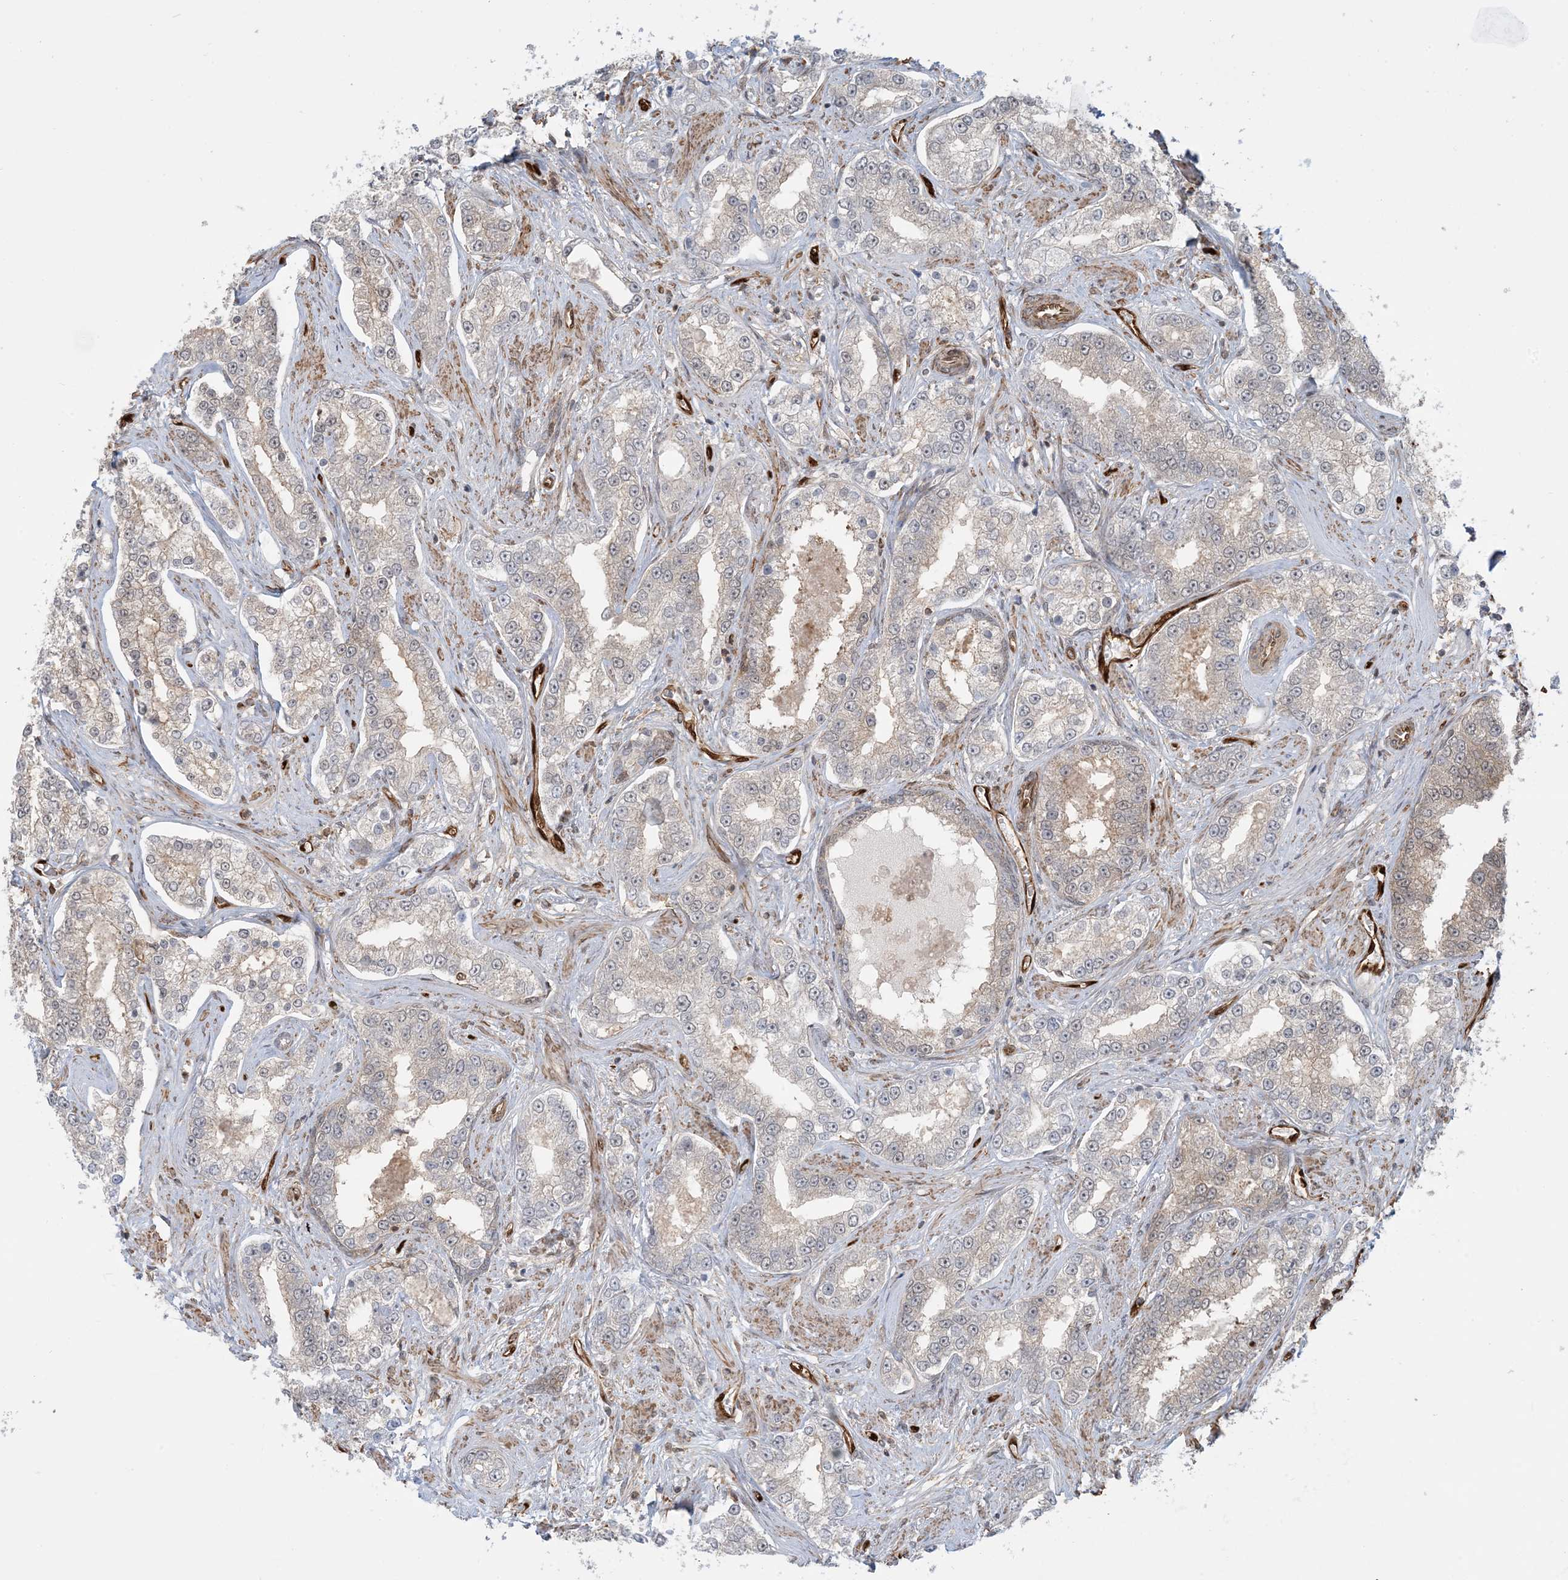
{"staining": {"intensity": "weak", "quantity": "25%-75%", "location": "cytoplasmic/membranous"}, "tissue": "prostate cancer", "cell_type": "Tumor cells", "image_type": "cancer", "snomed": [{"axis": "morphology", "description": "Normal tissue, NOS"}, {"axis": "morphology", "description": "Adenocarcinoma, High grade"}, {"axis": "topography", "description": "Prostate"}], "caption": "A low amount of weak cytoplasmic/membranous expression is identified in about 25%-75% of tumor cells in prostate cancer (high-grade adenocarcinoma) tissue.", "gene": "PPM1F", "patient": {"sex": "male", "age": 83}}